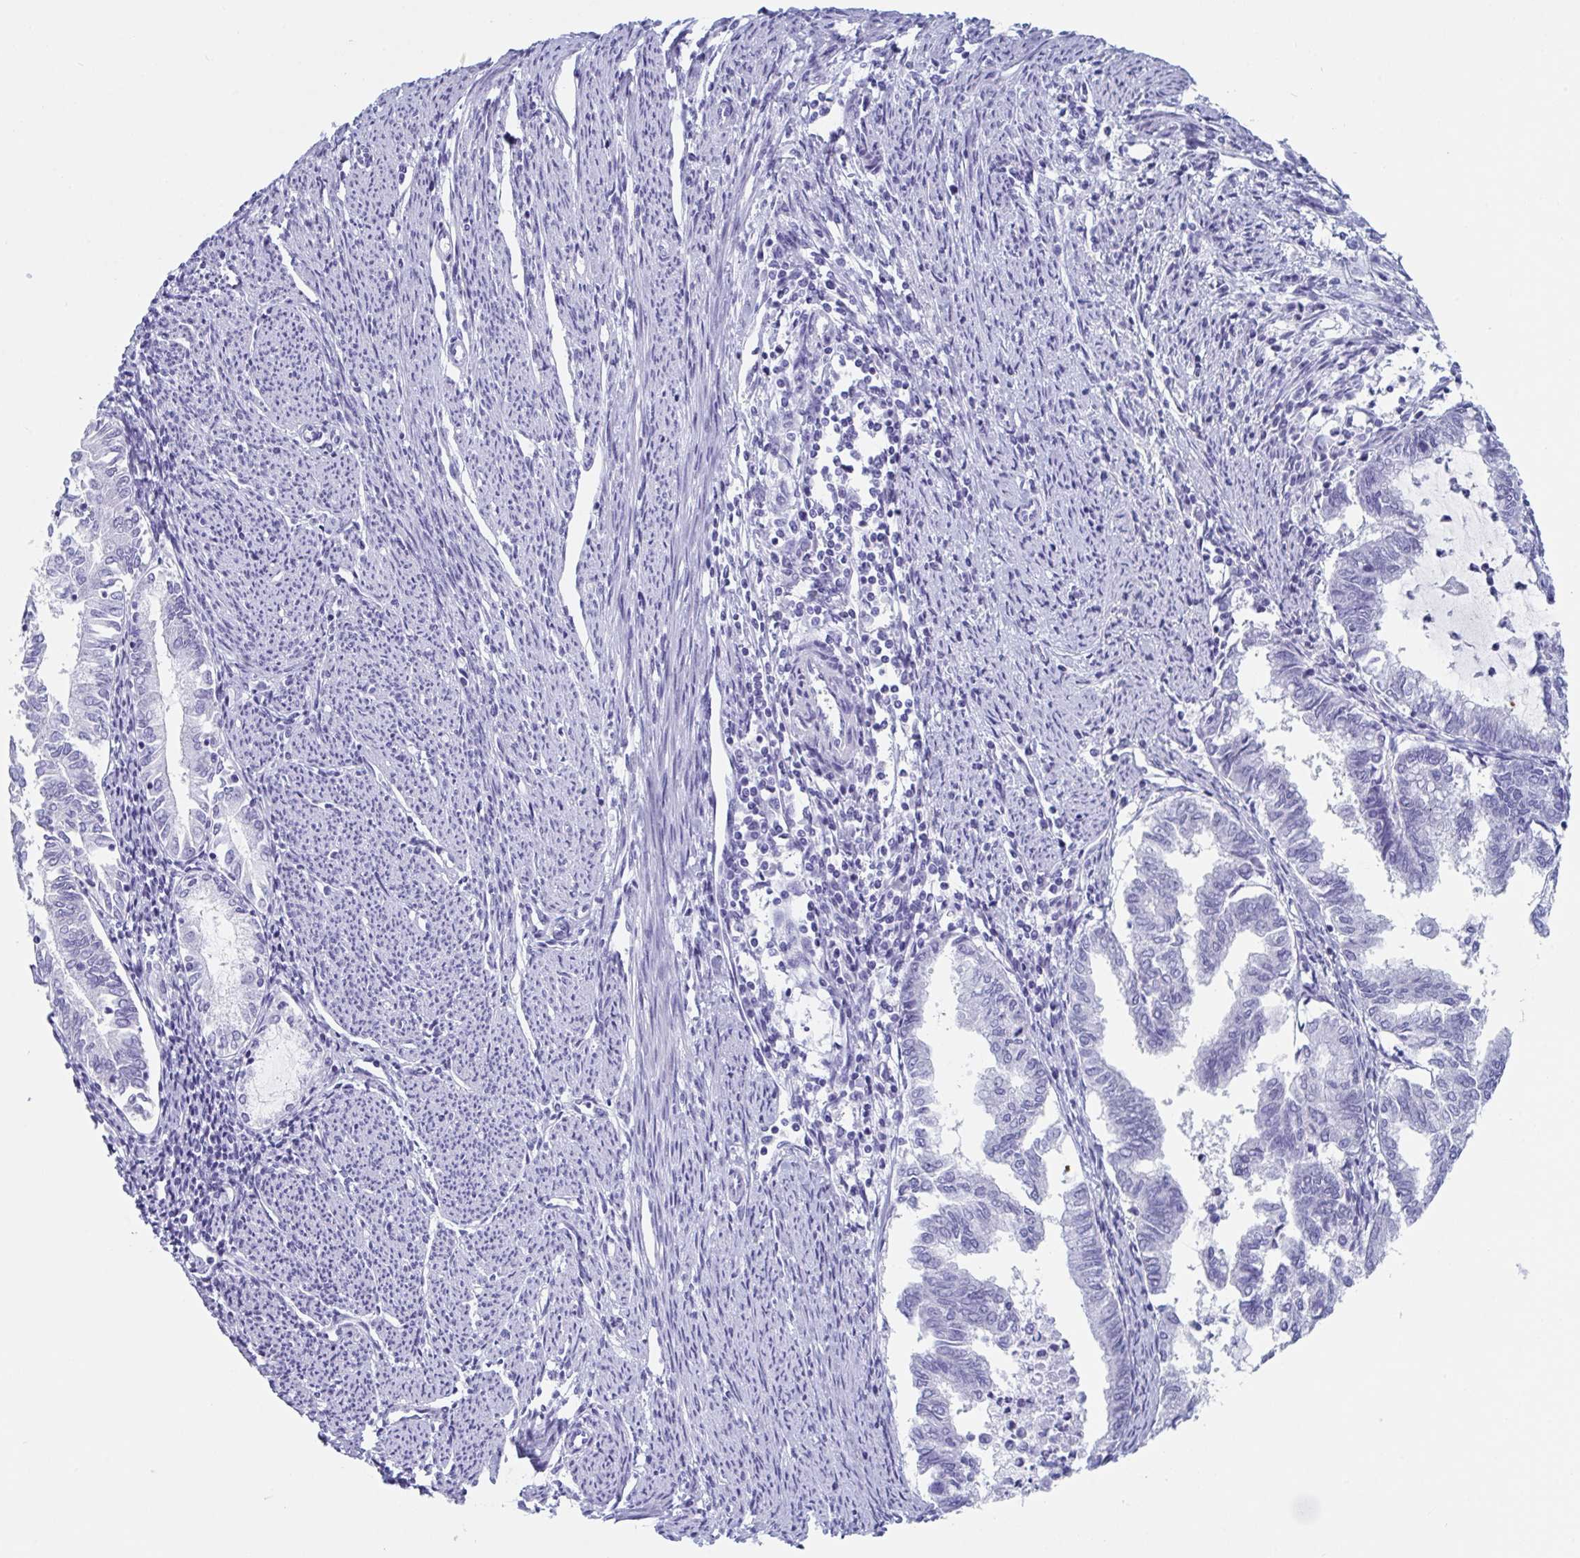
{"staining": {"intensity": "negative", "quantity": "none", "location": "none"}, "tissue": "endometrial cancer", "cell_type": "Tumor cells", "image_type": "cancer", "snomed": [{"axis": "morphology", "description": "Adenocarcinoma, NOS"}, {"axis": "topography", "description": "Endometrium"}], "caption": "Tumor cells are negative for brown protein staining in endometrial cancer. (Brightfield microscopy of DAB immunohistochemistry at high magnification).", "gene": "ZPBP", "patient": {"sex": "female", "age": 79}}